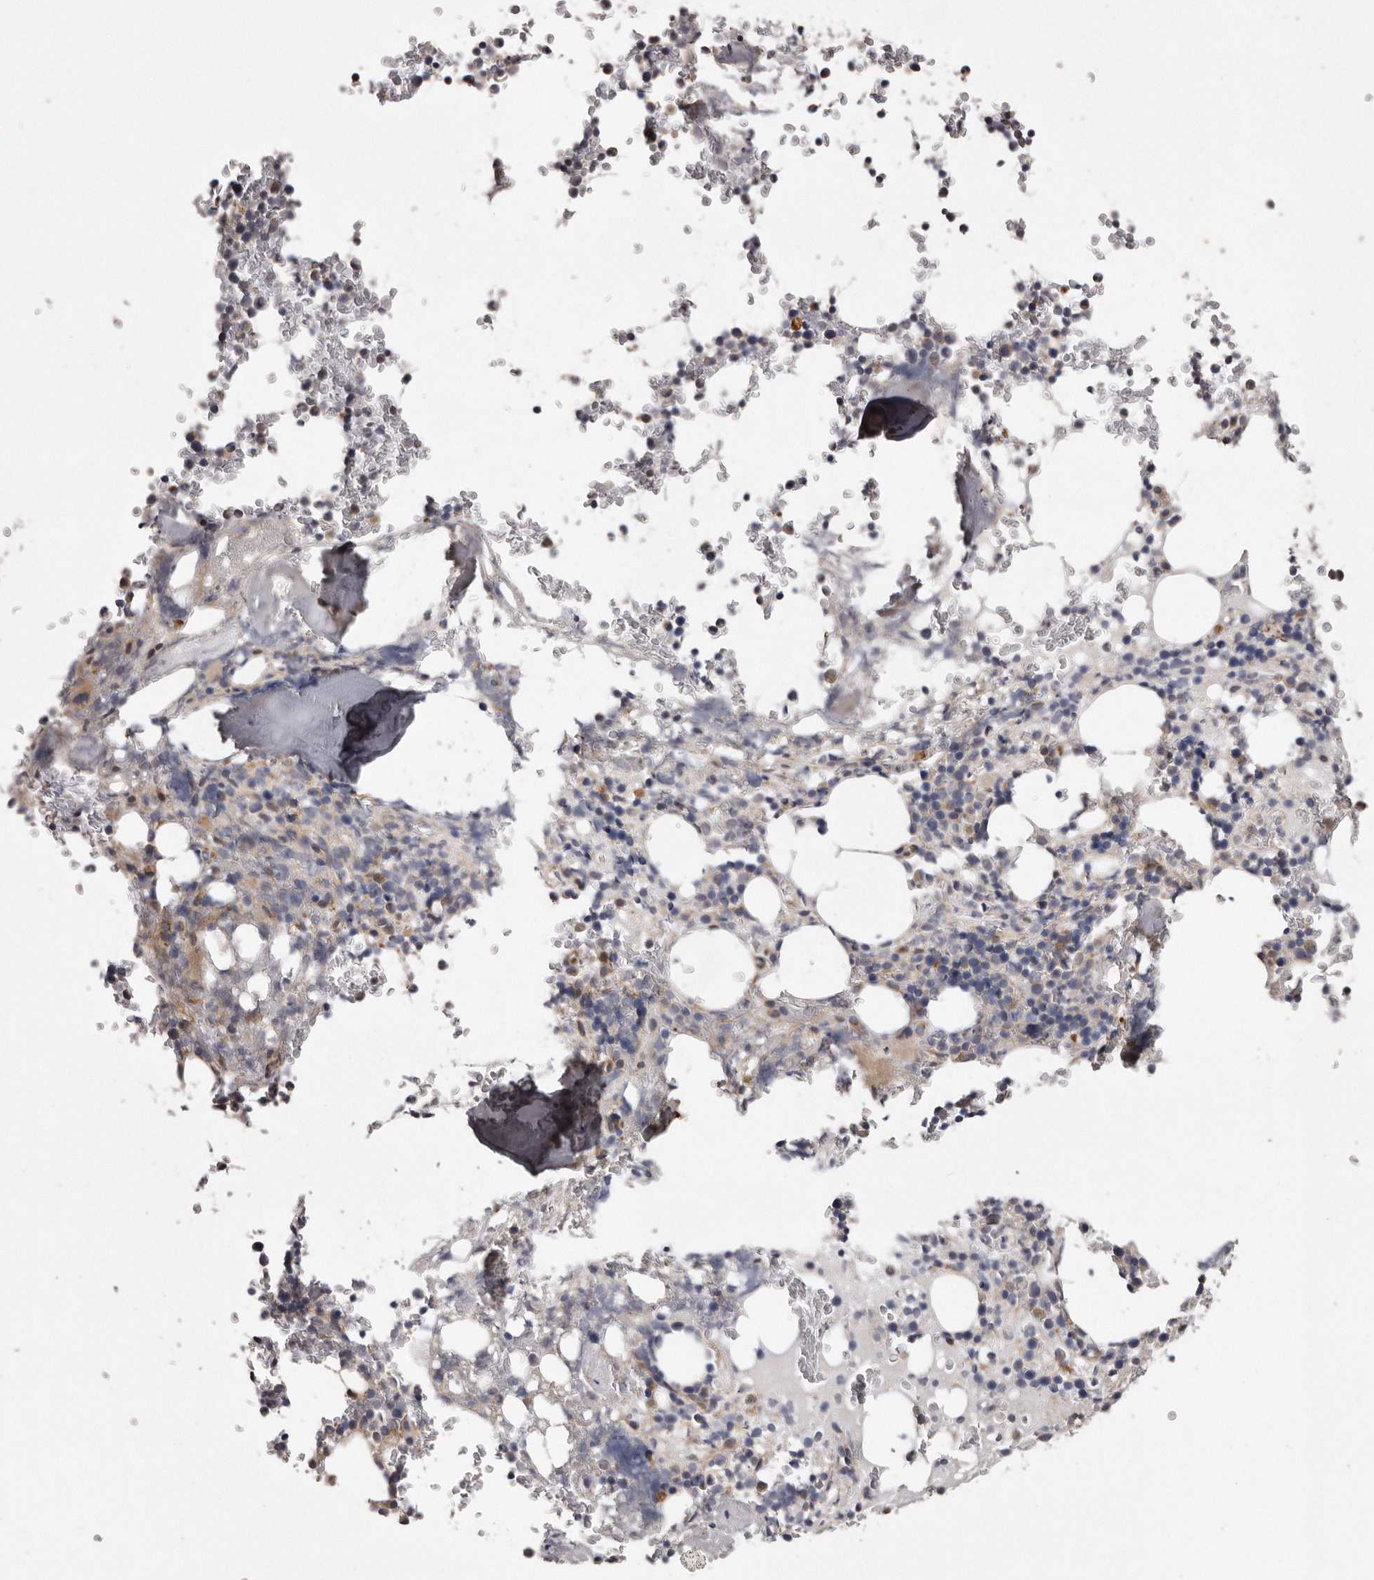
{"staining": {"intensity": "weak", "quantity": "<25%", "location": "cytoplasmic/membranous"}, "tissue": "bone marrow", "cell_type": "Hematopoietic cells", "image_type": "normal", "snomed": [{"axis": "morphology", "description": "Normal tissue, NOS"}, {"axis": "topography", "description": "Bone marrow"}], "caption": "Immunohistochemistry (IHC) of normal human bone marrow reveals no positivity in hematopoietic cells. (Stains: DAB IHC with hematoxylin counter stain, Microscopy: brightfield microscopy at high magnification).", "gene": "ARMCX1", "patient": {"sex": "male", "age": 58}}